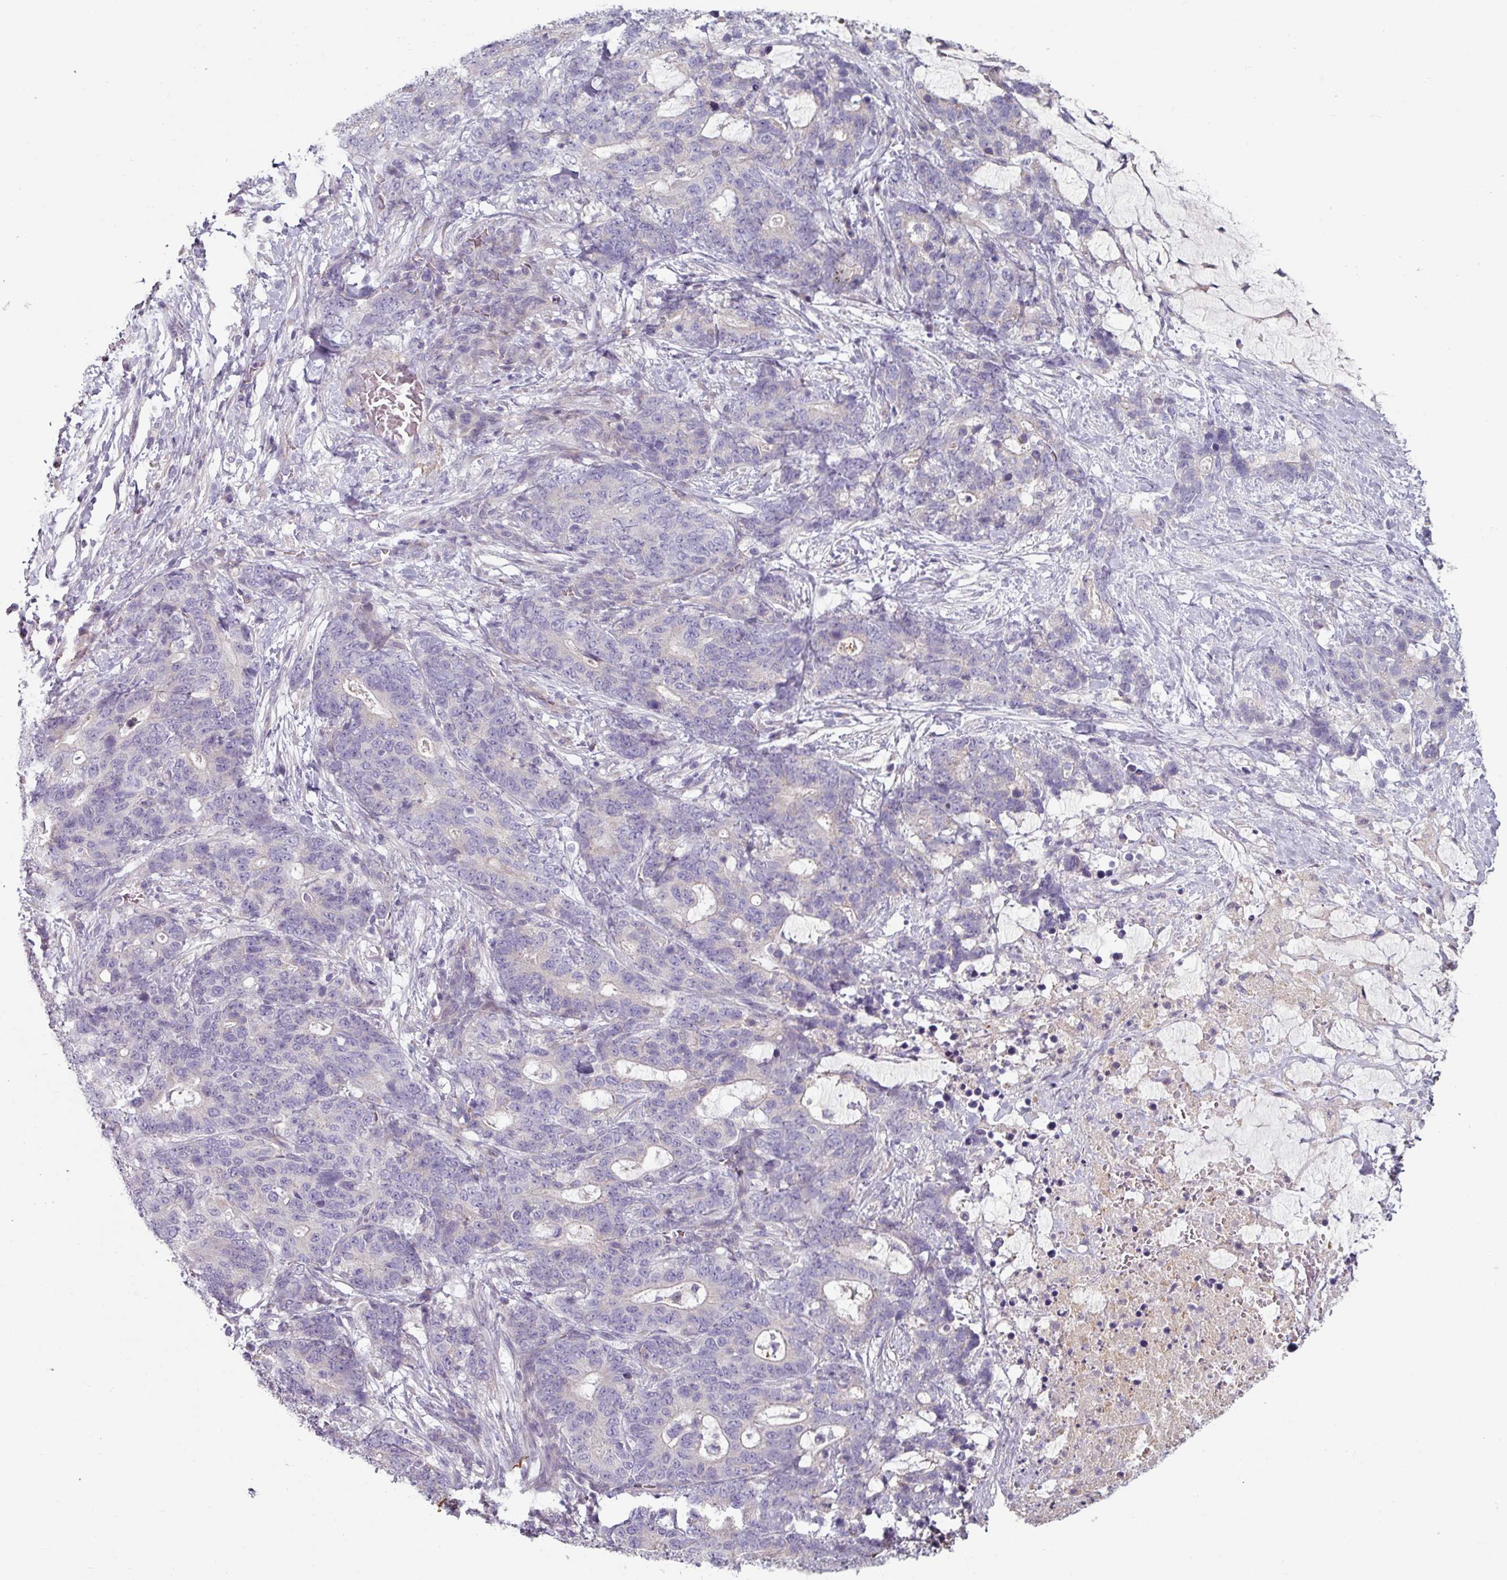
{"staining": {"intensity": "negative", "quantity": "none", "location": "none"}, "tissue": "stomach cancer", "cell_type": "Tumor cells", "image_type": "cancer", "snomed": [{"axis": "morphology", "description": "Normal tissue, NOS"}, {"axis": "morphology", "description": "Adenocarcinoma, NOS"}, {"axis": "topography", "description": "Stomach"}], "caption": "DAB immunohistochemical staining of stomach cancer reveals no significant expression in tumor cells.", "gene": "MTMR14", "patient": {"sex": "female", "age": 64}}